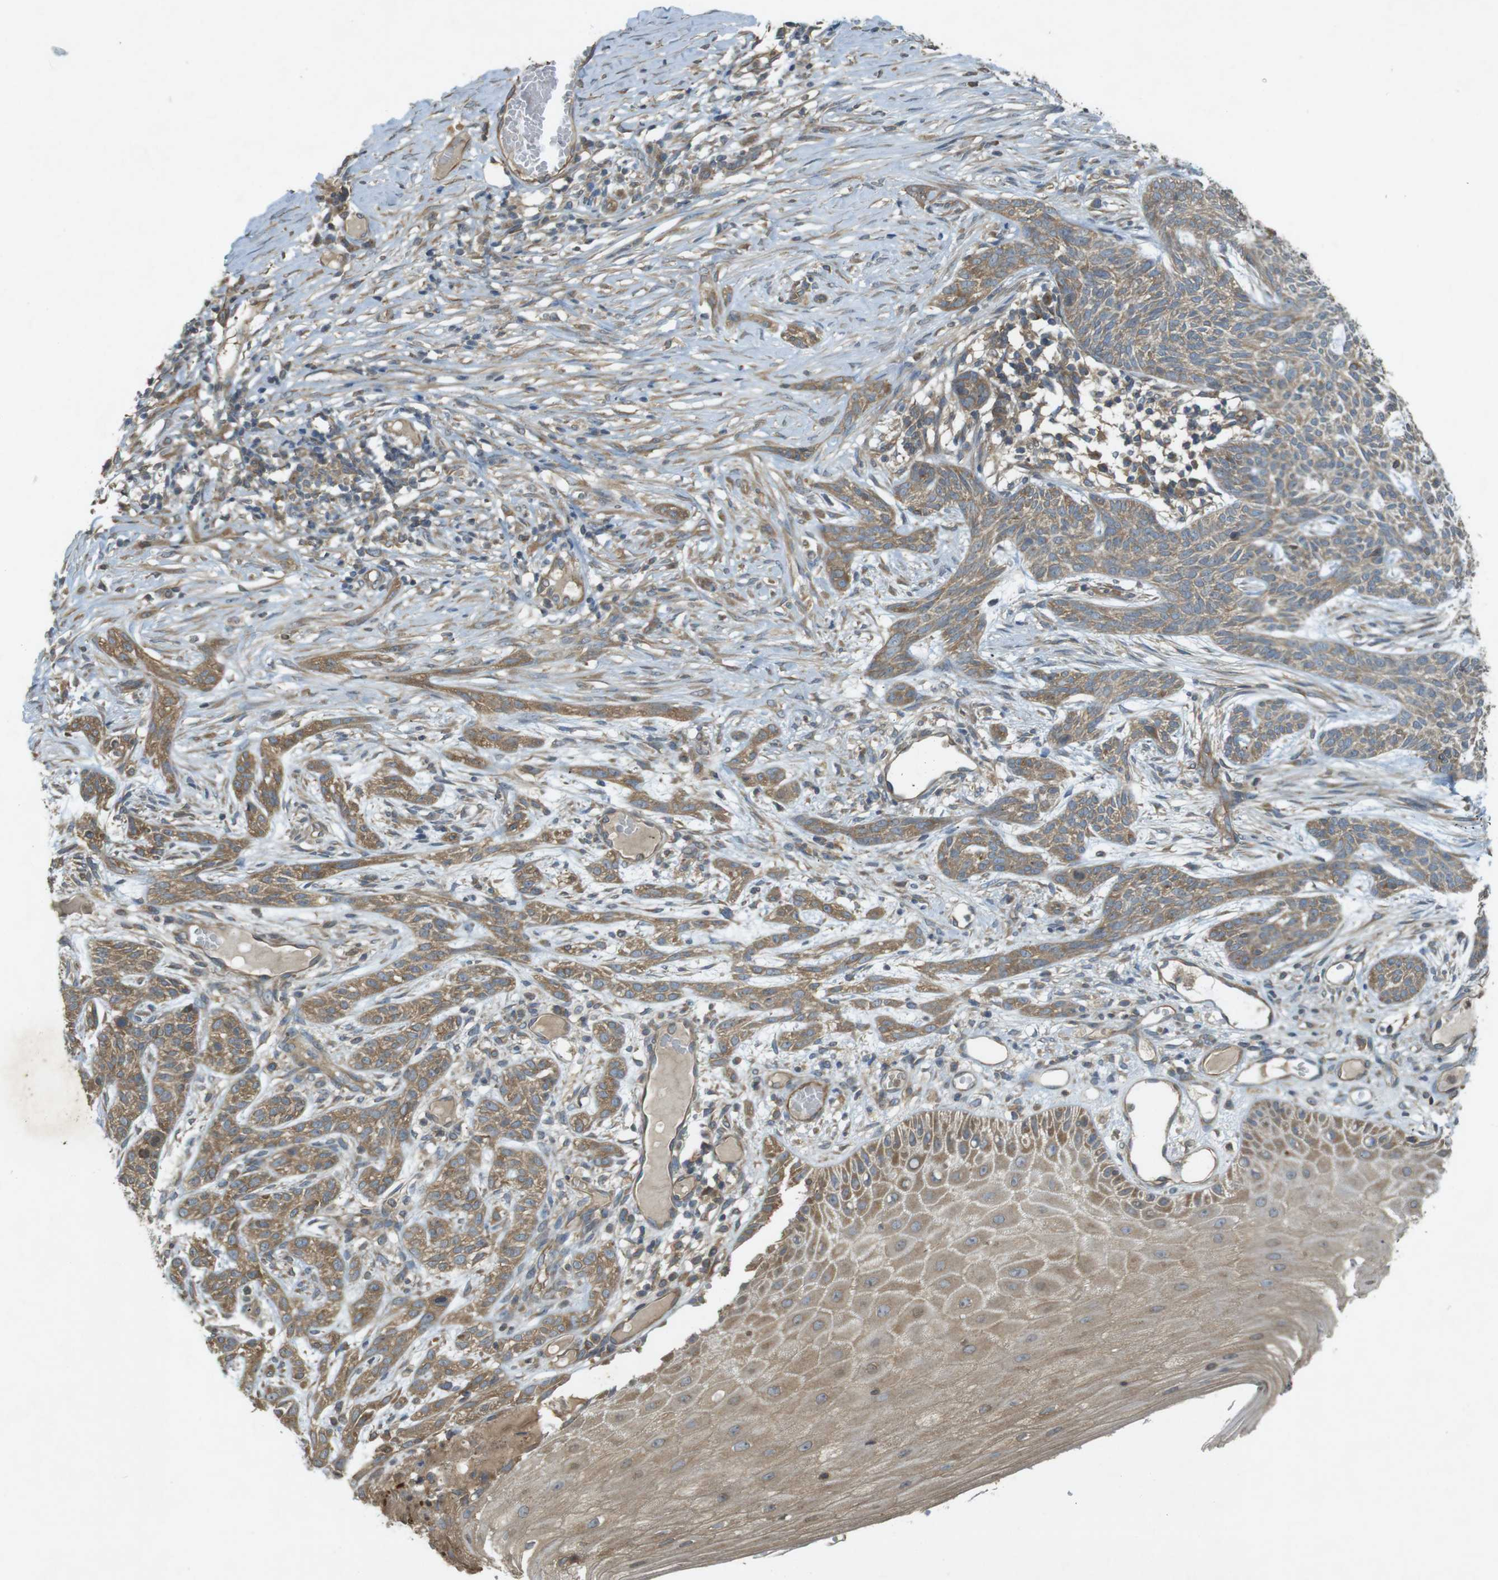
{"staining": {"intensity": "moderate", "quantity": ">75%", "location": "cytoplasmic/membranous"}, "tissue": "skin cancer", "cell_type": "Tumor cells", "image_type": "cancer", "snomed": [{"axis": "morphology", "description": "Basal cell carcinoma"}, {"axis": "topography", "description": "Skin"}], "caption": "Moderate cytoplasmic/membranous positivity for a protein is present in about >75% of tumor cells of skin cancer using IHC.", "gene": "KIF5B", "patient": {"sex": "female", "age": 59}}